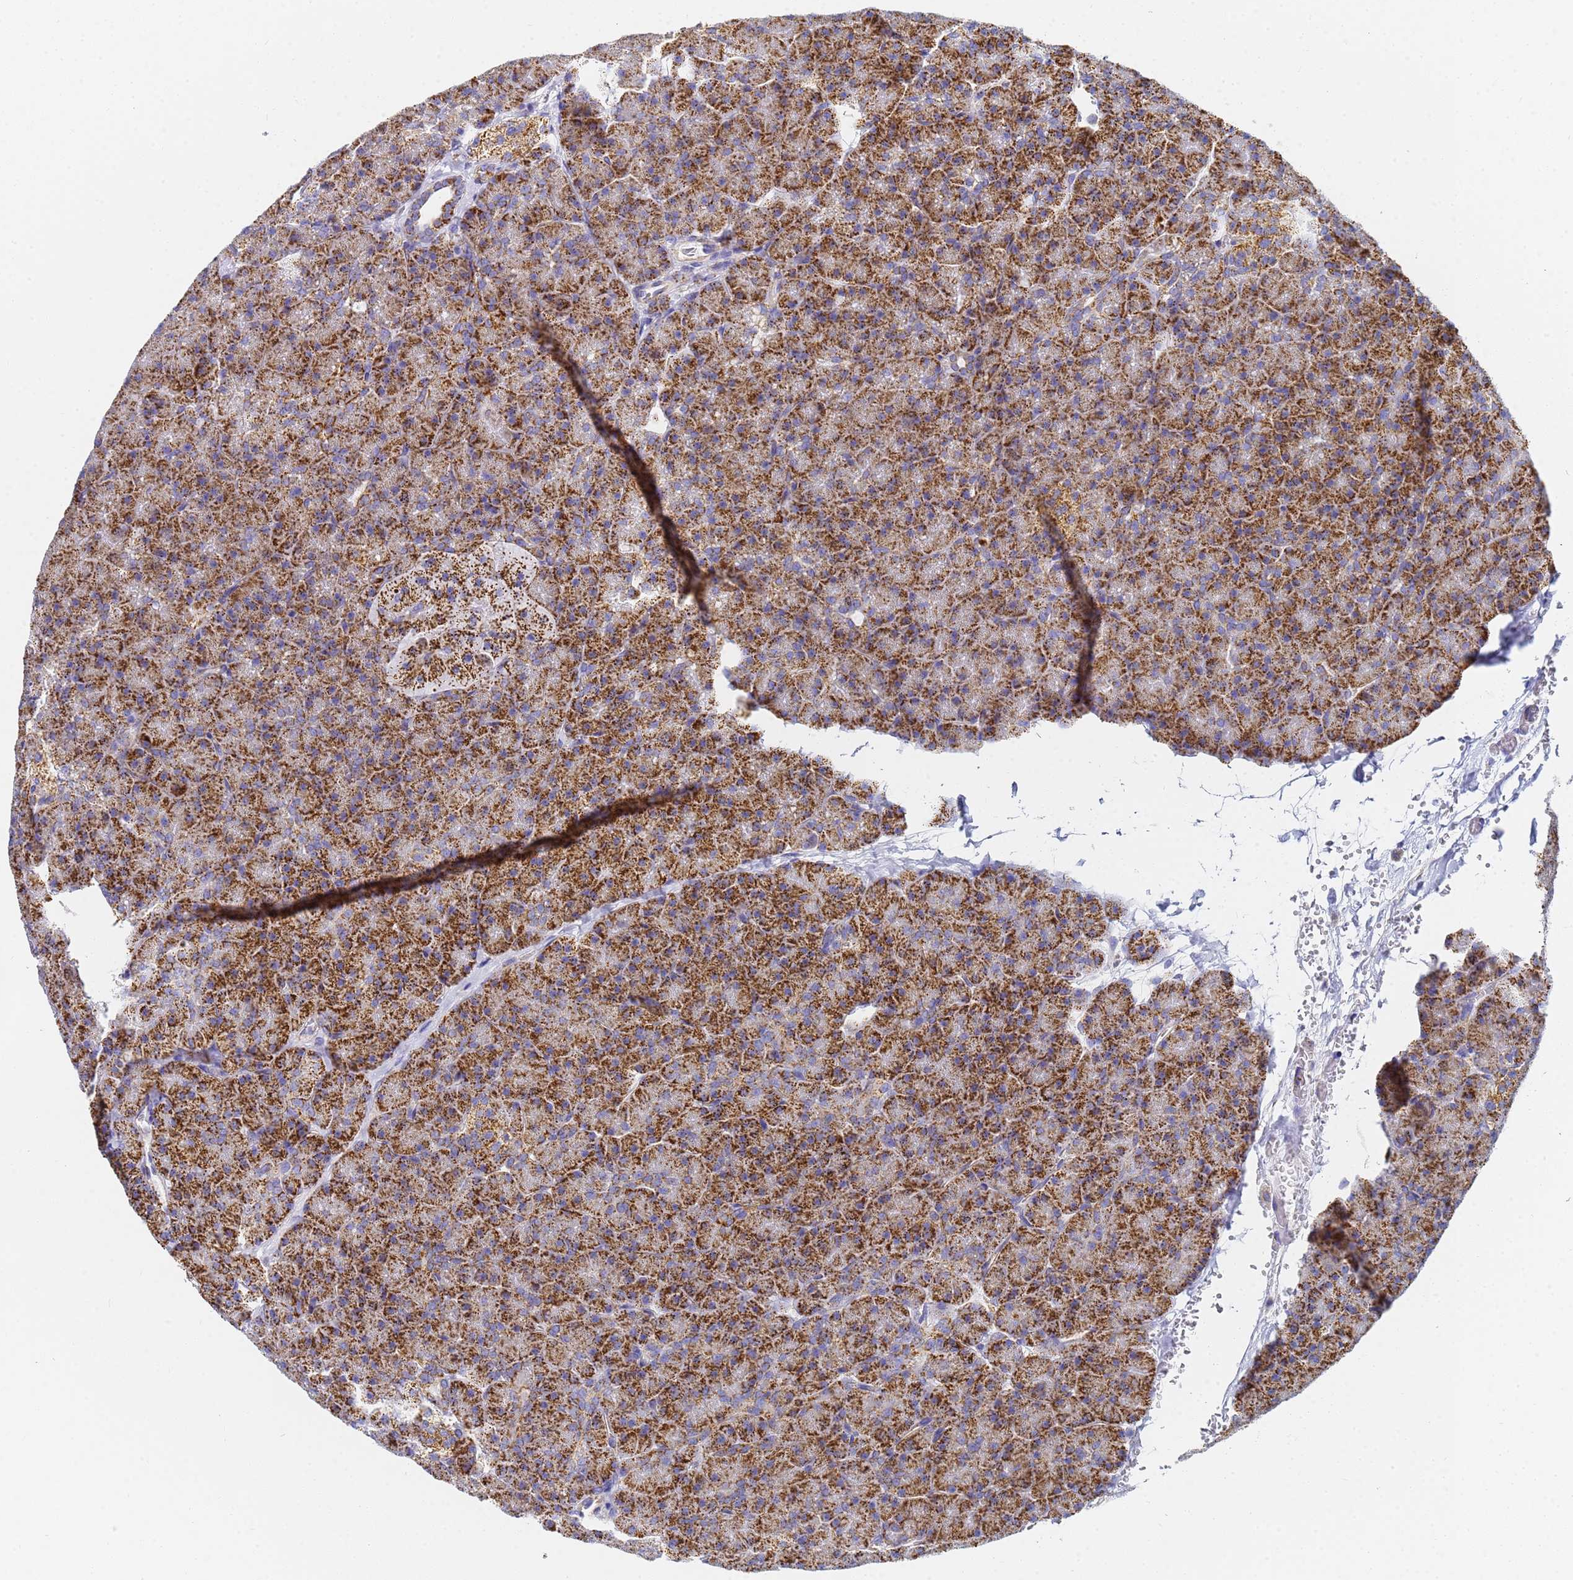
{"staining": {"intensity": "strong", "quantity": ">75%", "location": "cytoplasmic/membranous"}, "tissue": "pancreas", "cell_type": "Exocrine glandular cells", "image_type": "normal", "snomed": [{"axis": "morphology", "description": "Normal tissue, NOS"}, {"axis": "topography", "description": "Pancreas"}], "caption": "A photomicrograph of pancreas stained for a protein exhibits strong cytoplasmic/membranous brown staining in exocrine glandular cells.", "gene": "CNIH4", "patient": {"sex": "male", "age": 36}}